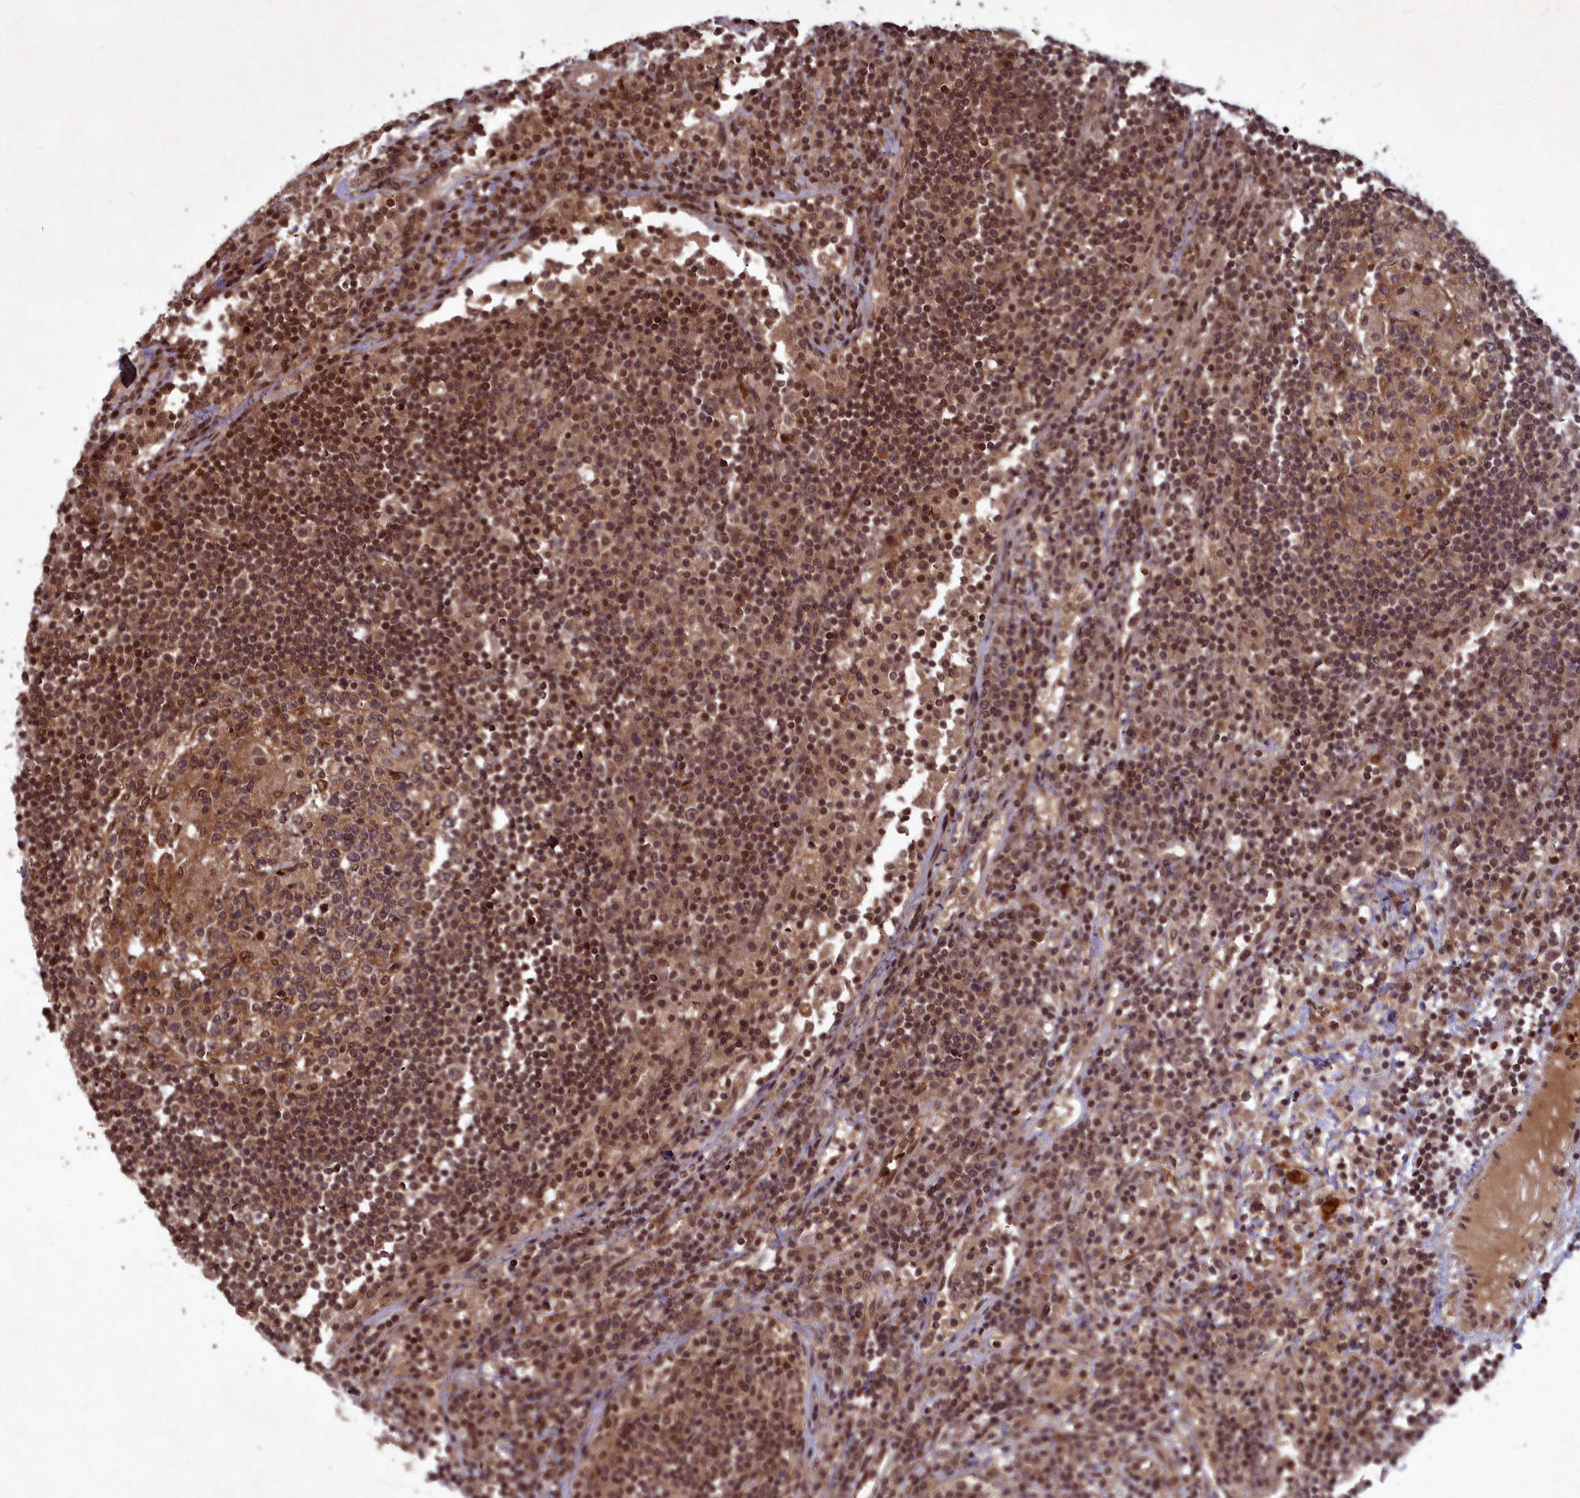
{"staining": {"intensity": "moderate", "quantity": "25%-75%", "location": "cytoplasmic/membranous"}, "tissue": "lymph node", "cell_type": "Germinal center cells", "image_type": "normal", "snomed": [{"axis": "morphology", "description": "Normal tissue, NOS"}, {"axis": "topography", "description": "Lymph node"}], "caption": "Immunohistochemical staining of normal lymph node shows moderate cytoplasmic/membranous protein staining in approximately 25%-75% of germinal center cells.", "gene": "SRMS", "patient": {"sex": "female", "age": 53}}